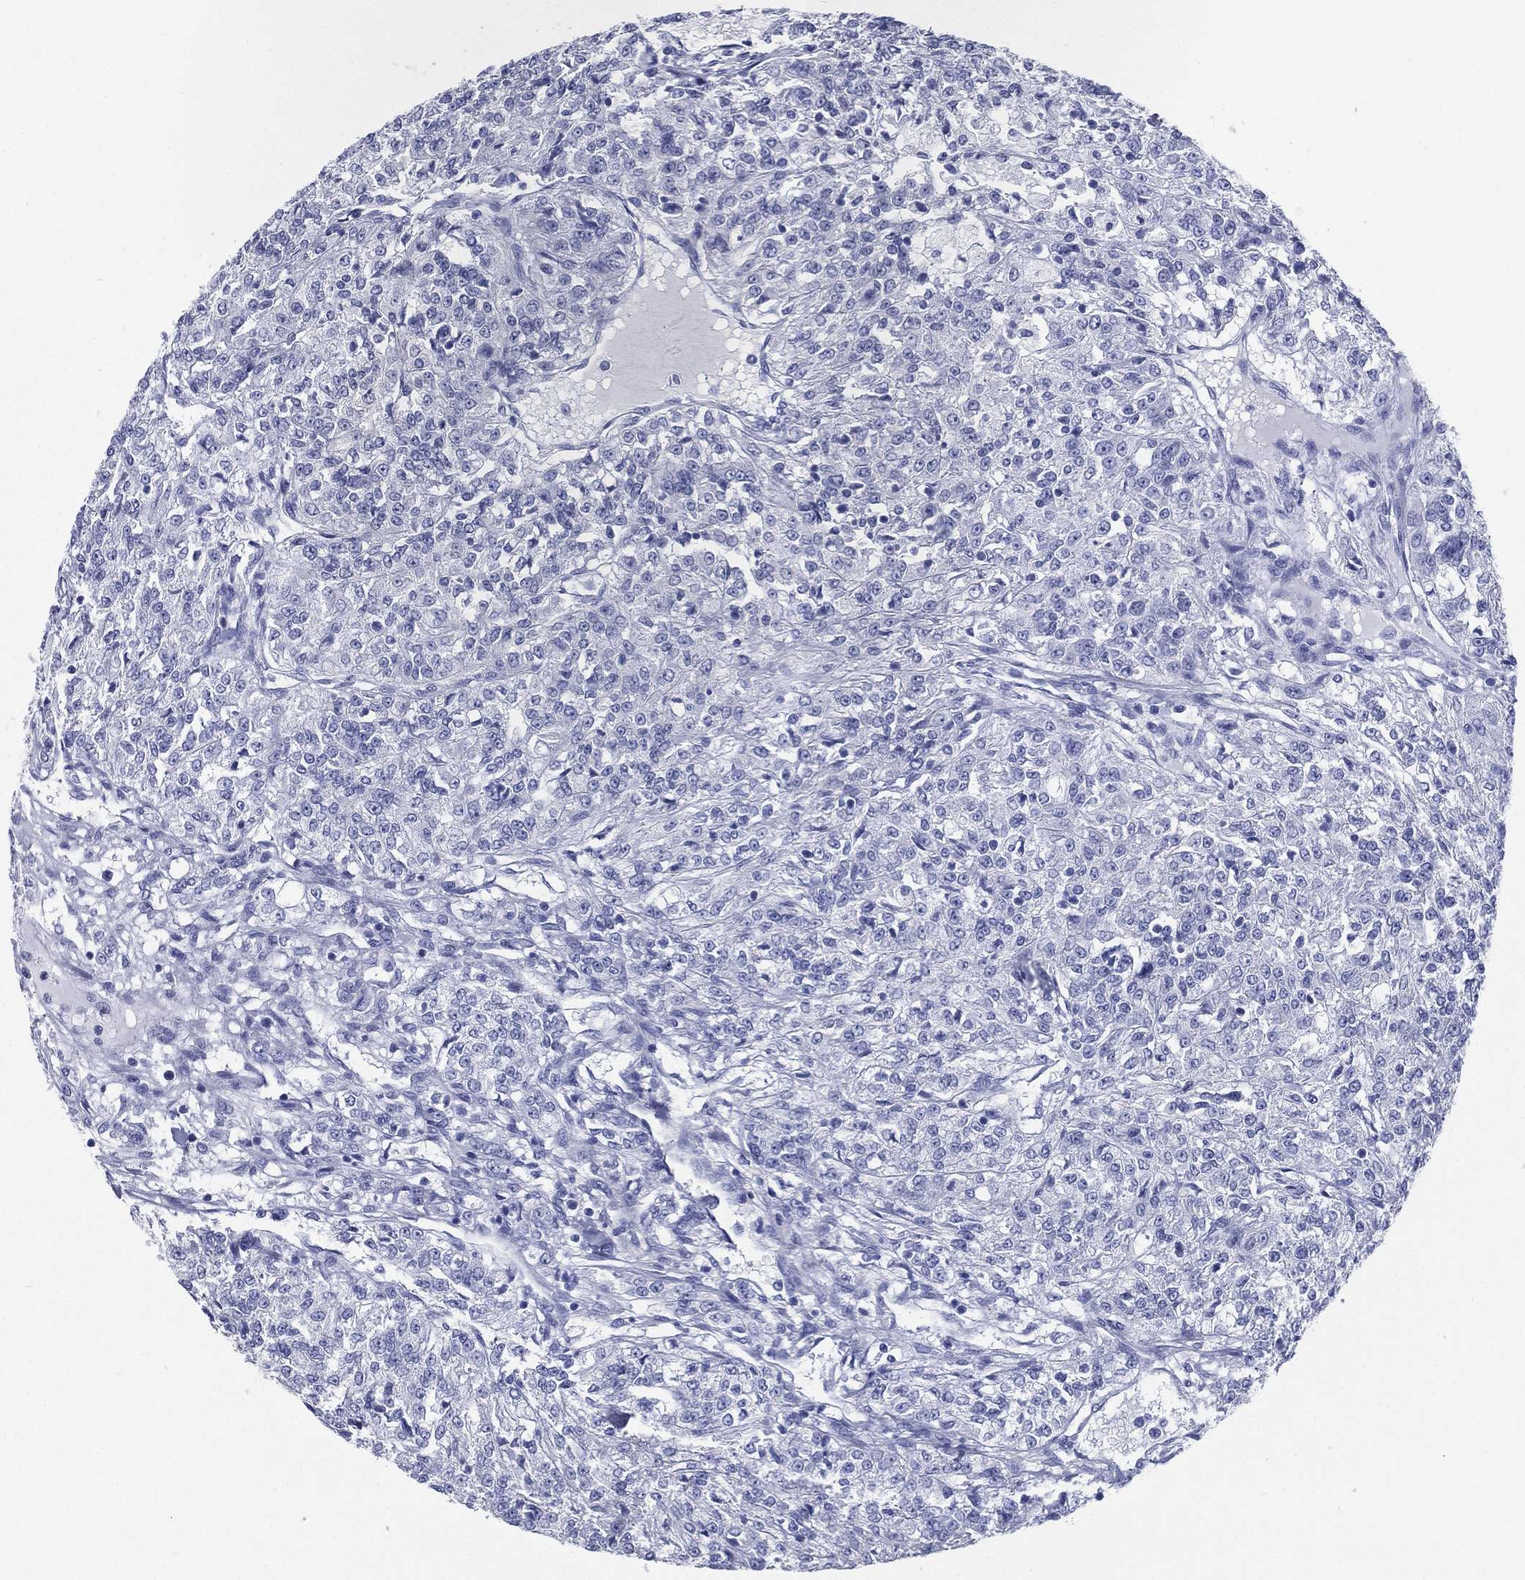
{"staining": {"intensity": "negative", "quantity": "none", "location": "none"}, "tissue": "renal cancer", "cell_type": "Tumor cells", "image_type": "cancer", "snomed": [{"axis": "morphology", "description": "Adenocarcinoma, NOS"}, {"axis": "topography", "description": "Kidney"}], "caption": "There is no significant expression in tumor cells of adenocarcinoma (renal).", "gene": "RSPH4A", "patient": {"sex": "female", "age": 63}}